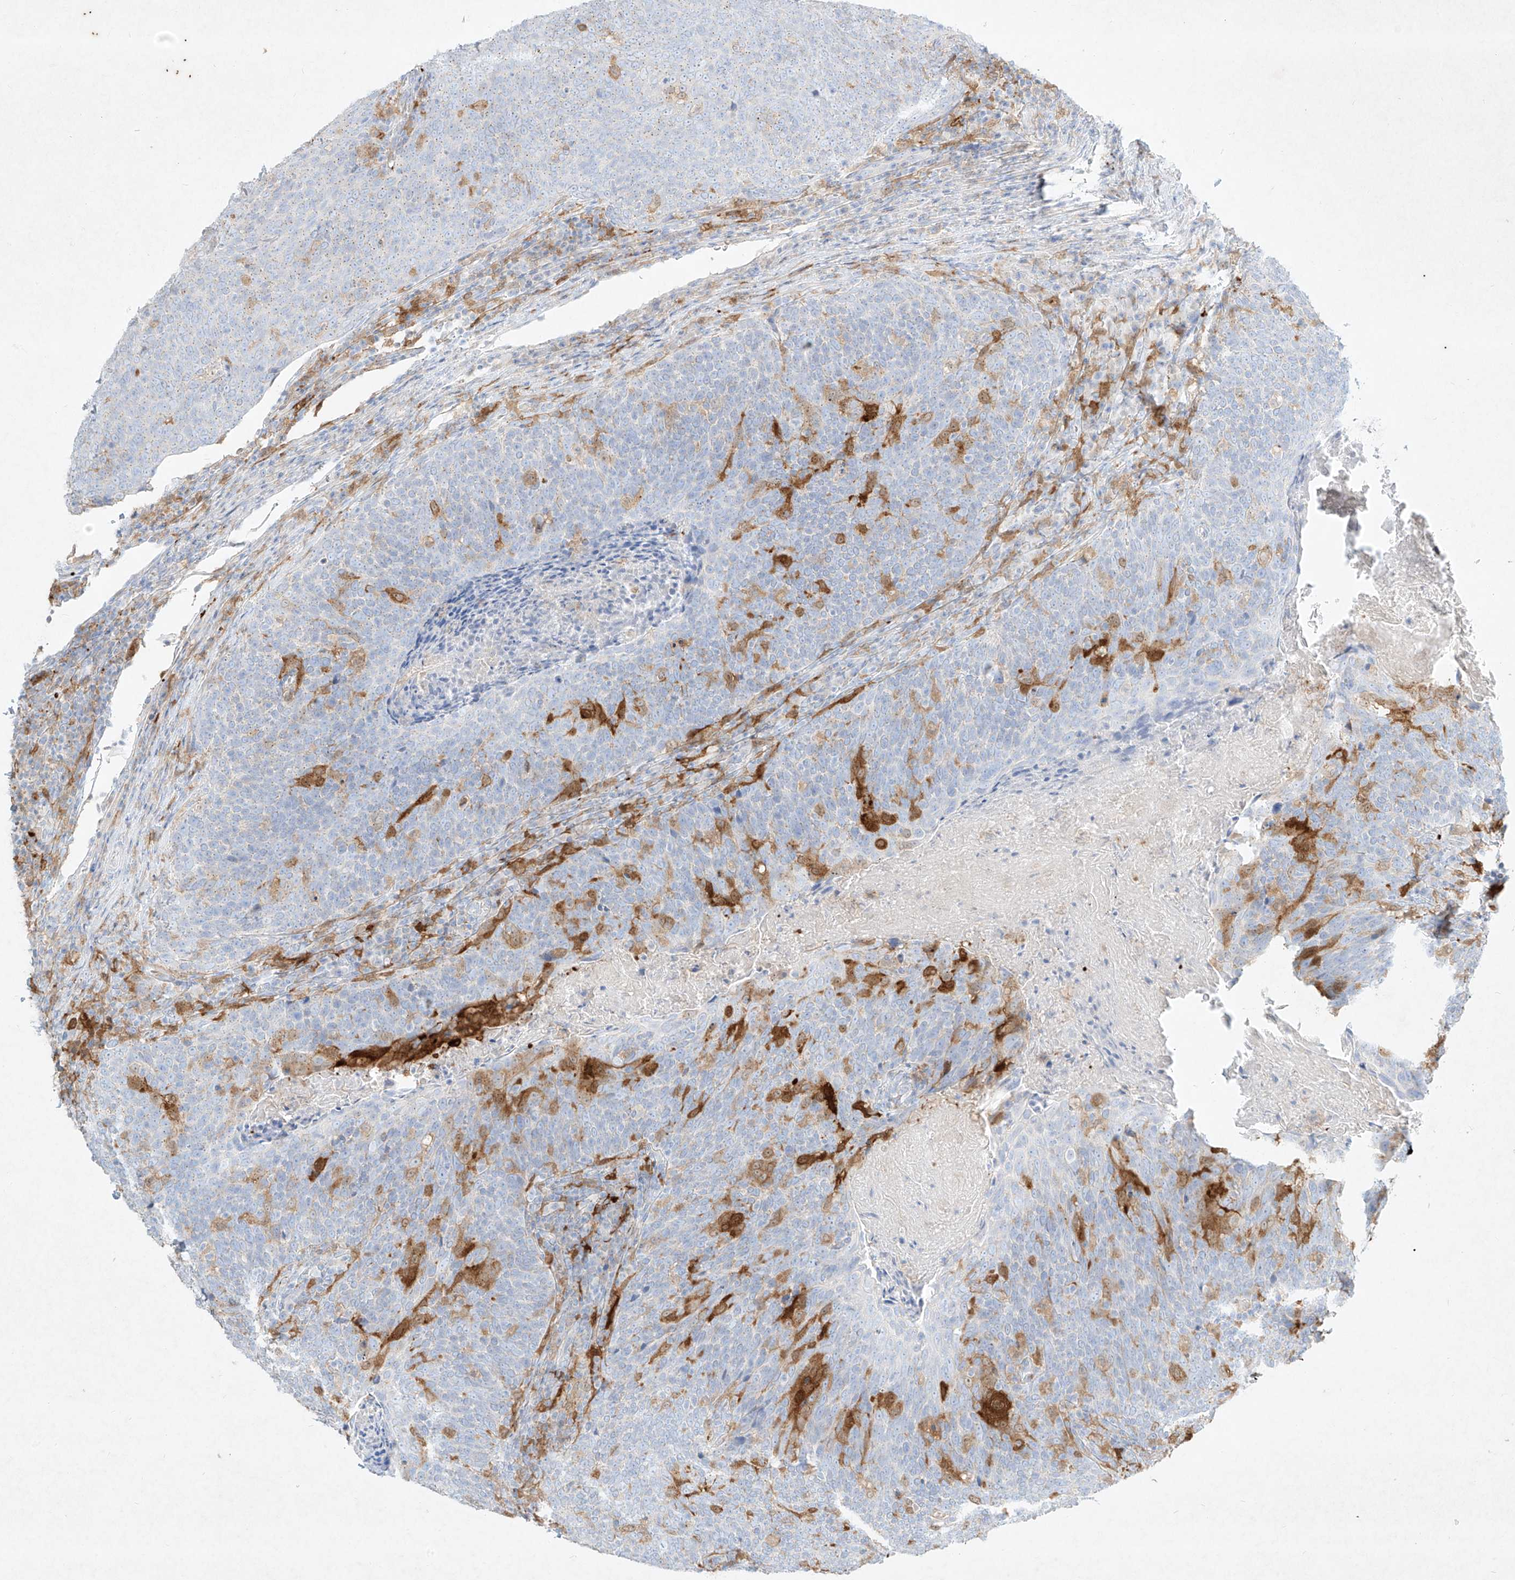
{"staining": {"intensity": "moderate", "quantity": "<25%", "location": "cytoplasmic/membranous"}, "tissue": "head and neck cancer", "cell_type": "Tumor cells", "image_type": "cancer", "snomed": [{"axis": "morphology", "description": "Squamous cell carcinoma, NOS"}, {"axis": "morphology", "description": "Squamous cell carcinoma, metastatic, NOS"}, {"axis": "topography", "description": "Lymph node"}, {"axis": "topography", "description": "Head-Neck"}], "caption": "The immunohistochemical stain labels moderate cytoplasmic/membranous positivity in tumor cells of head and neck squamous cell carcinoma tissue. Nuclei are stained in blue.", "gene": "PLEK", "patient": {"sex": "male", "age": 62}}